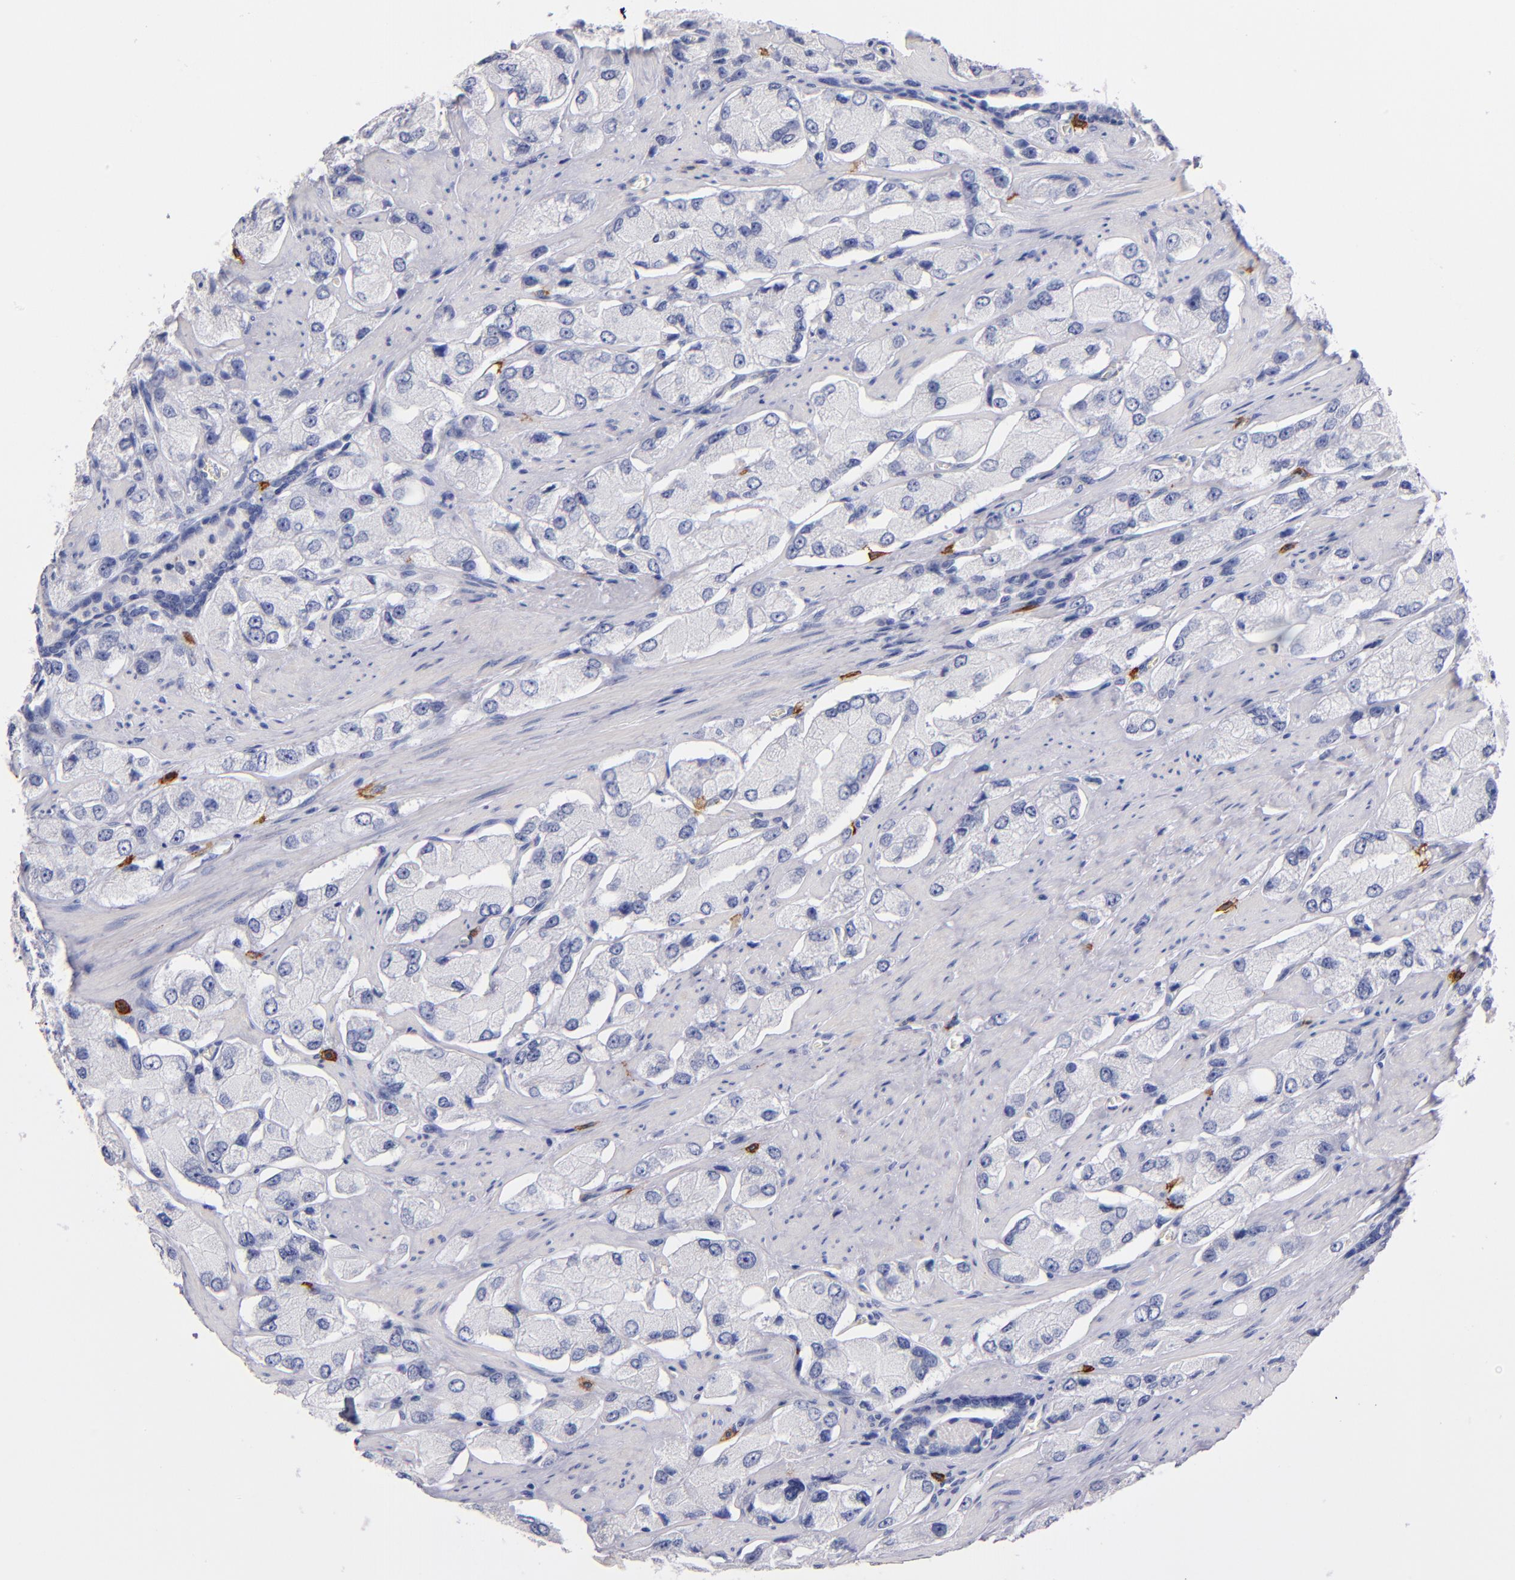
{"staining": {"intensity": "negative", "quantity": "none", "location": "none"}, "tissue": "prostate cancer", "cell_type": "Tumor cells", "image_type": "cancer", "snomed": [{"axis": "morphology", "description": "Adenocarcinoma, High grade"}, {"axis": "topography", "description": "Prostate"}], "caption": "Prostate adenocarcinoma (high-grade) stained for a protein using immunohistochemistry reveals no staining tumor cells.", "gene": "KIT", "patient": {"sex": "male", "age": 58}}